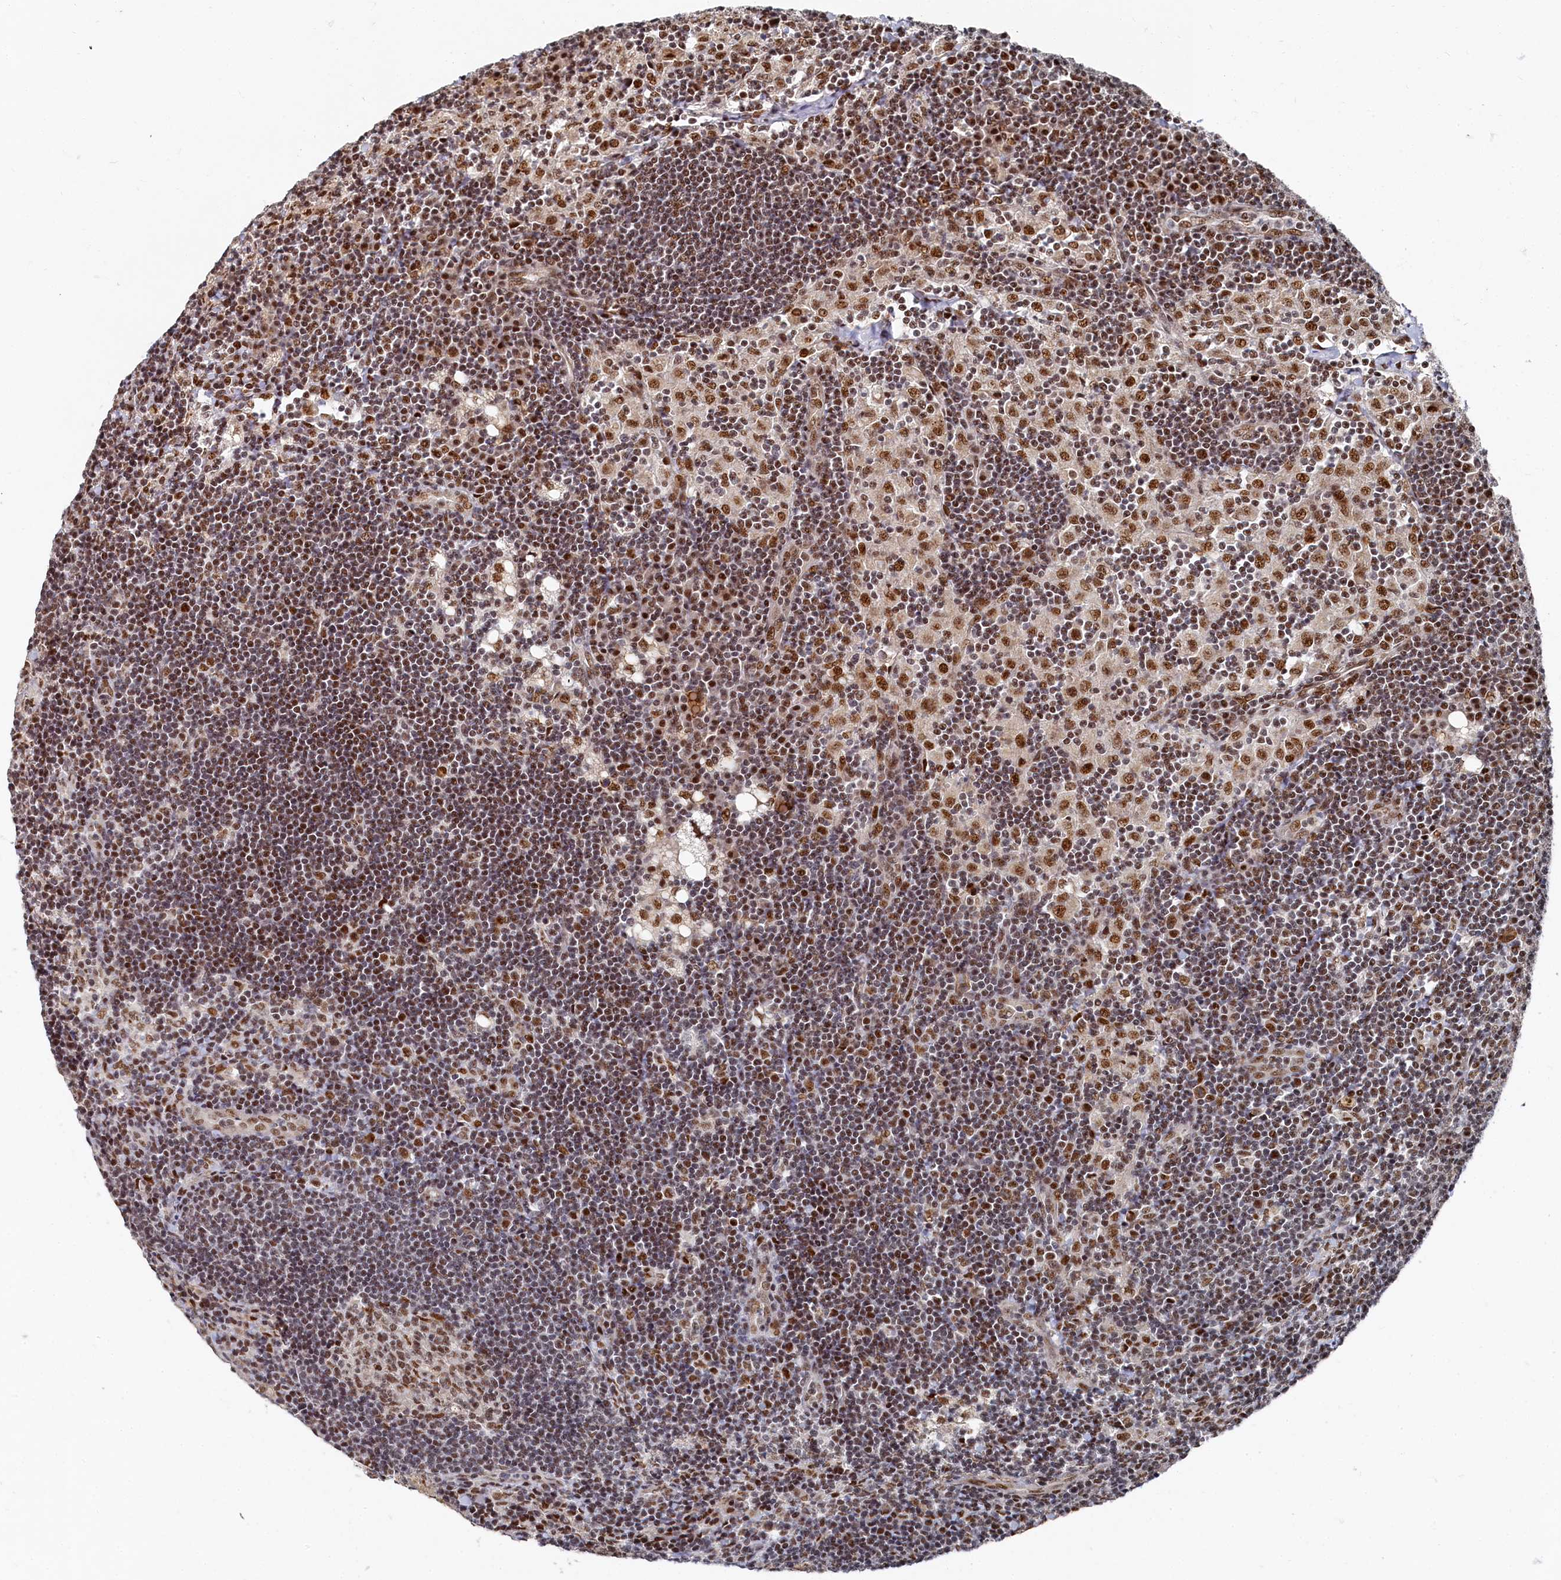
{"staining": {"intensity": "moderate", "quantity": ">75%", "location": "nuclear"}, "tissue": "lymph node", "cell_type": "Germinal center cells", "image_type": "normal", "snomed": [{"axis": "morphology", "description": "Normal tissue, NOS"}, {"axis": "topography", "description": "Lymph node"}], "caption": "This histopathology image shows benign lymph node stained with immunohistochemistry to label a protein in brown. The nuclear of germinal center cells show moderate positivity for the protein. Nuclei are counter-stained blue.", "gene": "BUB3", "patient": {"sex": "male", "age": 24}}